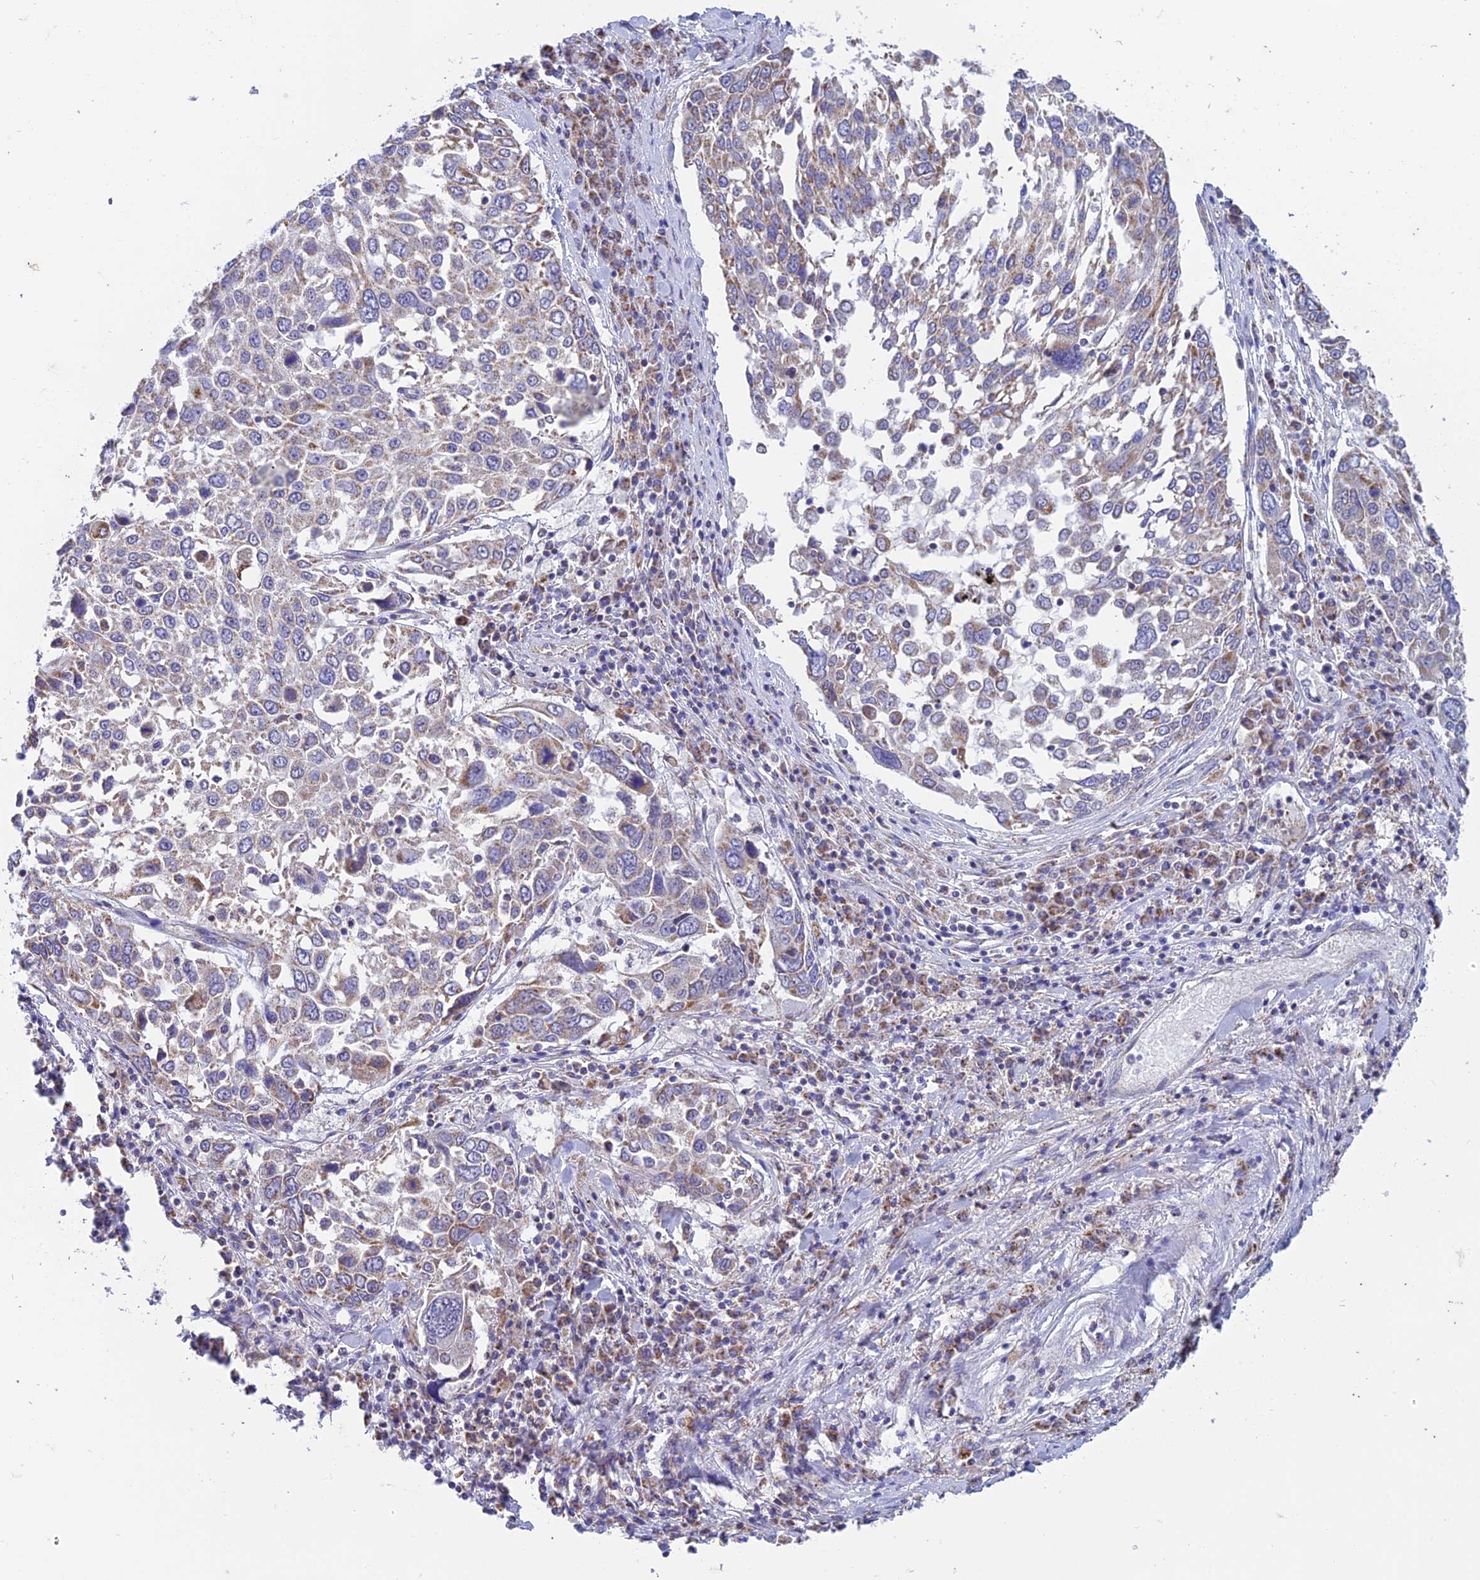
{"staining": {"intensity": "weak", "quantity": "25%-75%", "location": "cytoplasmic/membranous"}, "tissue": "lung cancer", "cell_type": "Tumor cells", "image_type": "cancer", "snomed": [{"axis": "morphology", "description": "Squamous cell carcinoma, NOS"}, {"axis": "topography", "description": "Lung"}], "caption": "Immunohistochemical staining of human squamous cell carcinoma (lung) shows low levels of weak cytoplasmic/membranous protein positivity in approximately 25%-75% of tumor cells.", "gene": "ZNF181", "patient": {"sex": "male", "age": 65}}